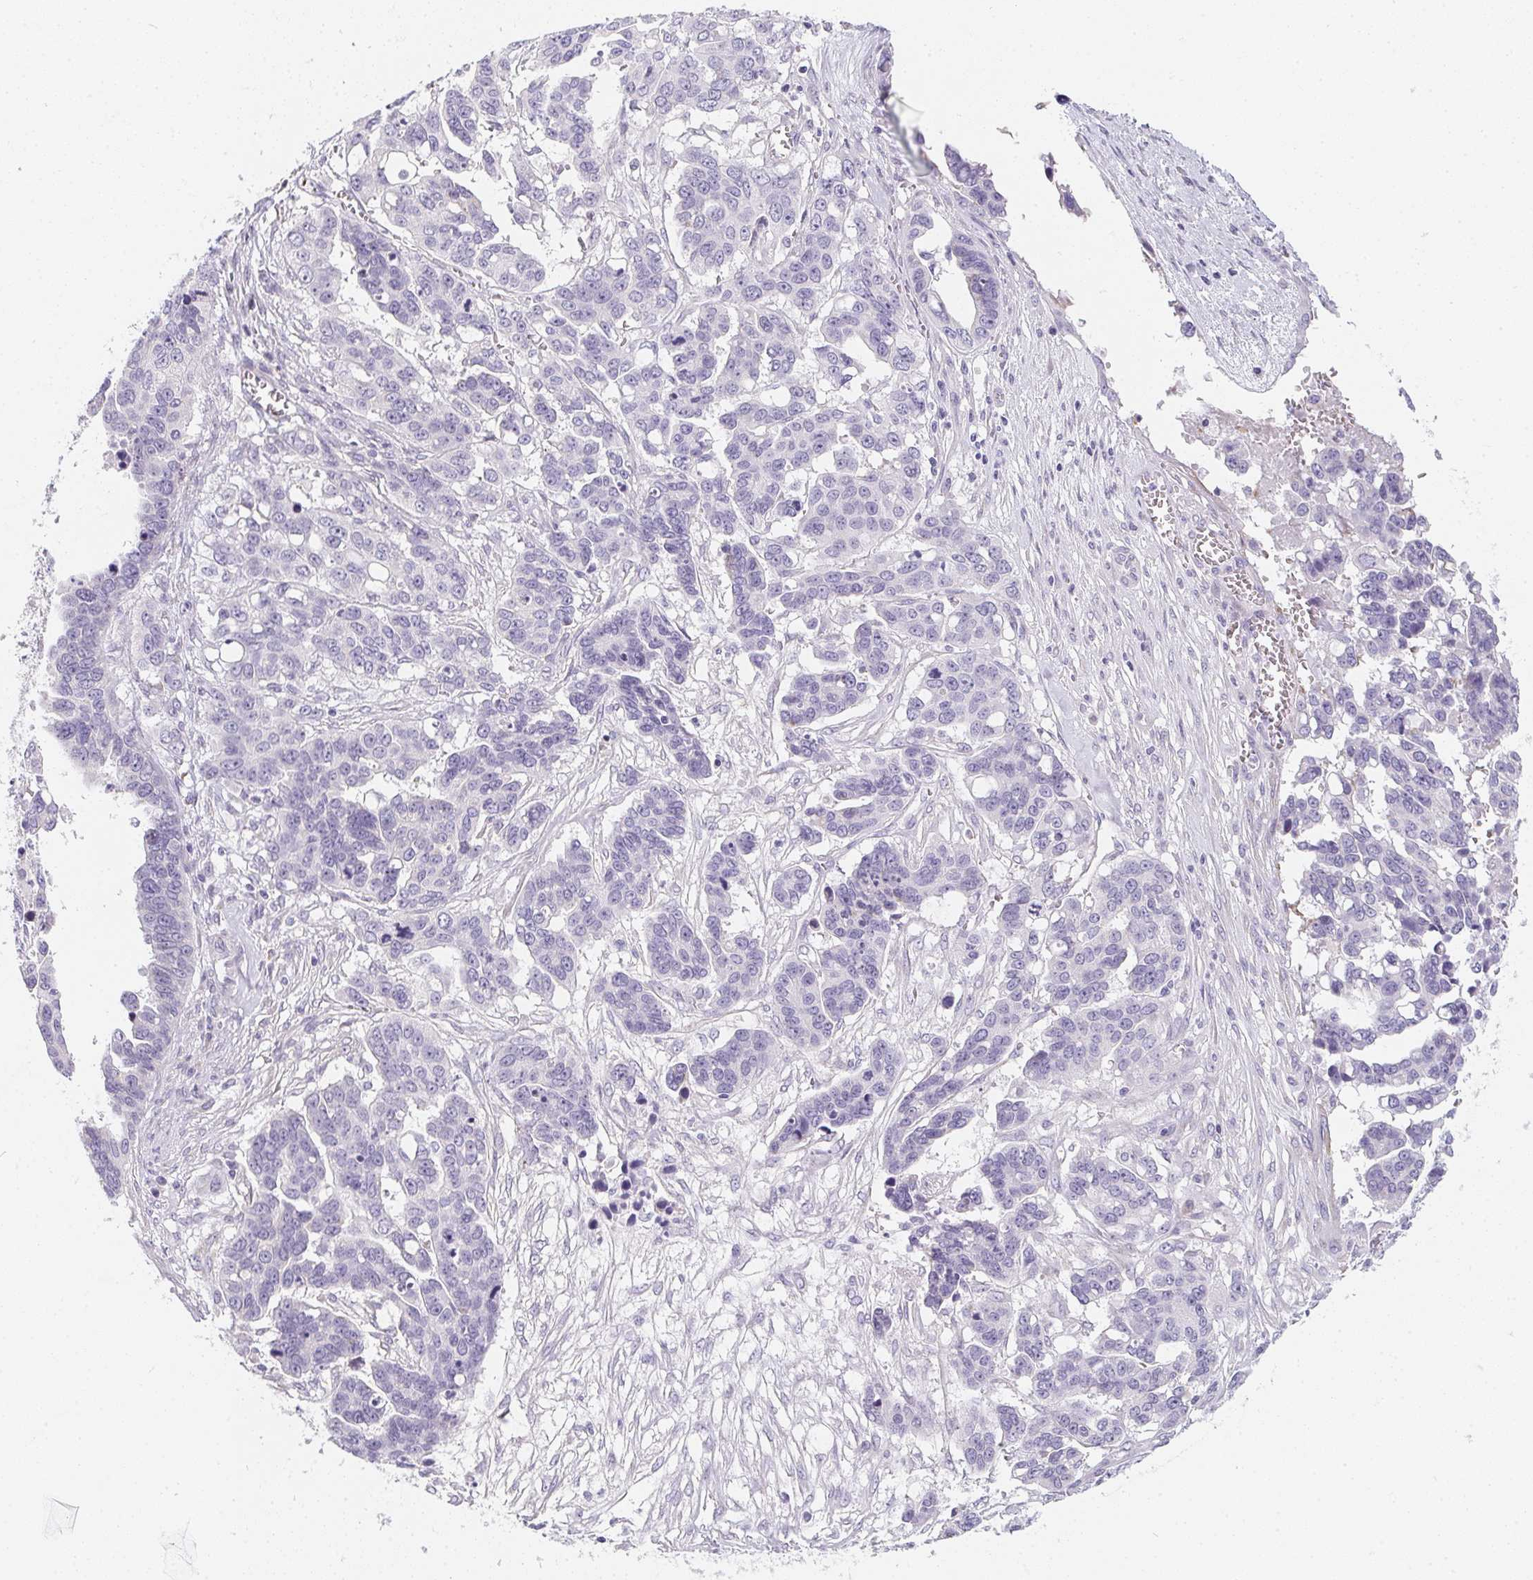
{"staining": {"intensity": "negative", "quantity": "none", "location": "none"}, "tissue": "ovarian cancer", "cell_type": "Tumor cells", "image_type": "cancer", "snomed": [{"axis": "morphology", "description": "Carcinoma, endometroid"}, {"axis": "topography", "description": "Ovary"}], "caption": "Immunohistochemical staining of ovarian cancer (endometroid carcinoma) demonstrates no significant staining in tumor cells.", "gene": "MAP1A", "patient": {"sex": "female", "age": 78}}